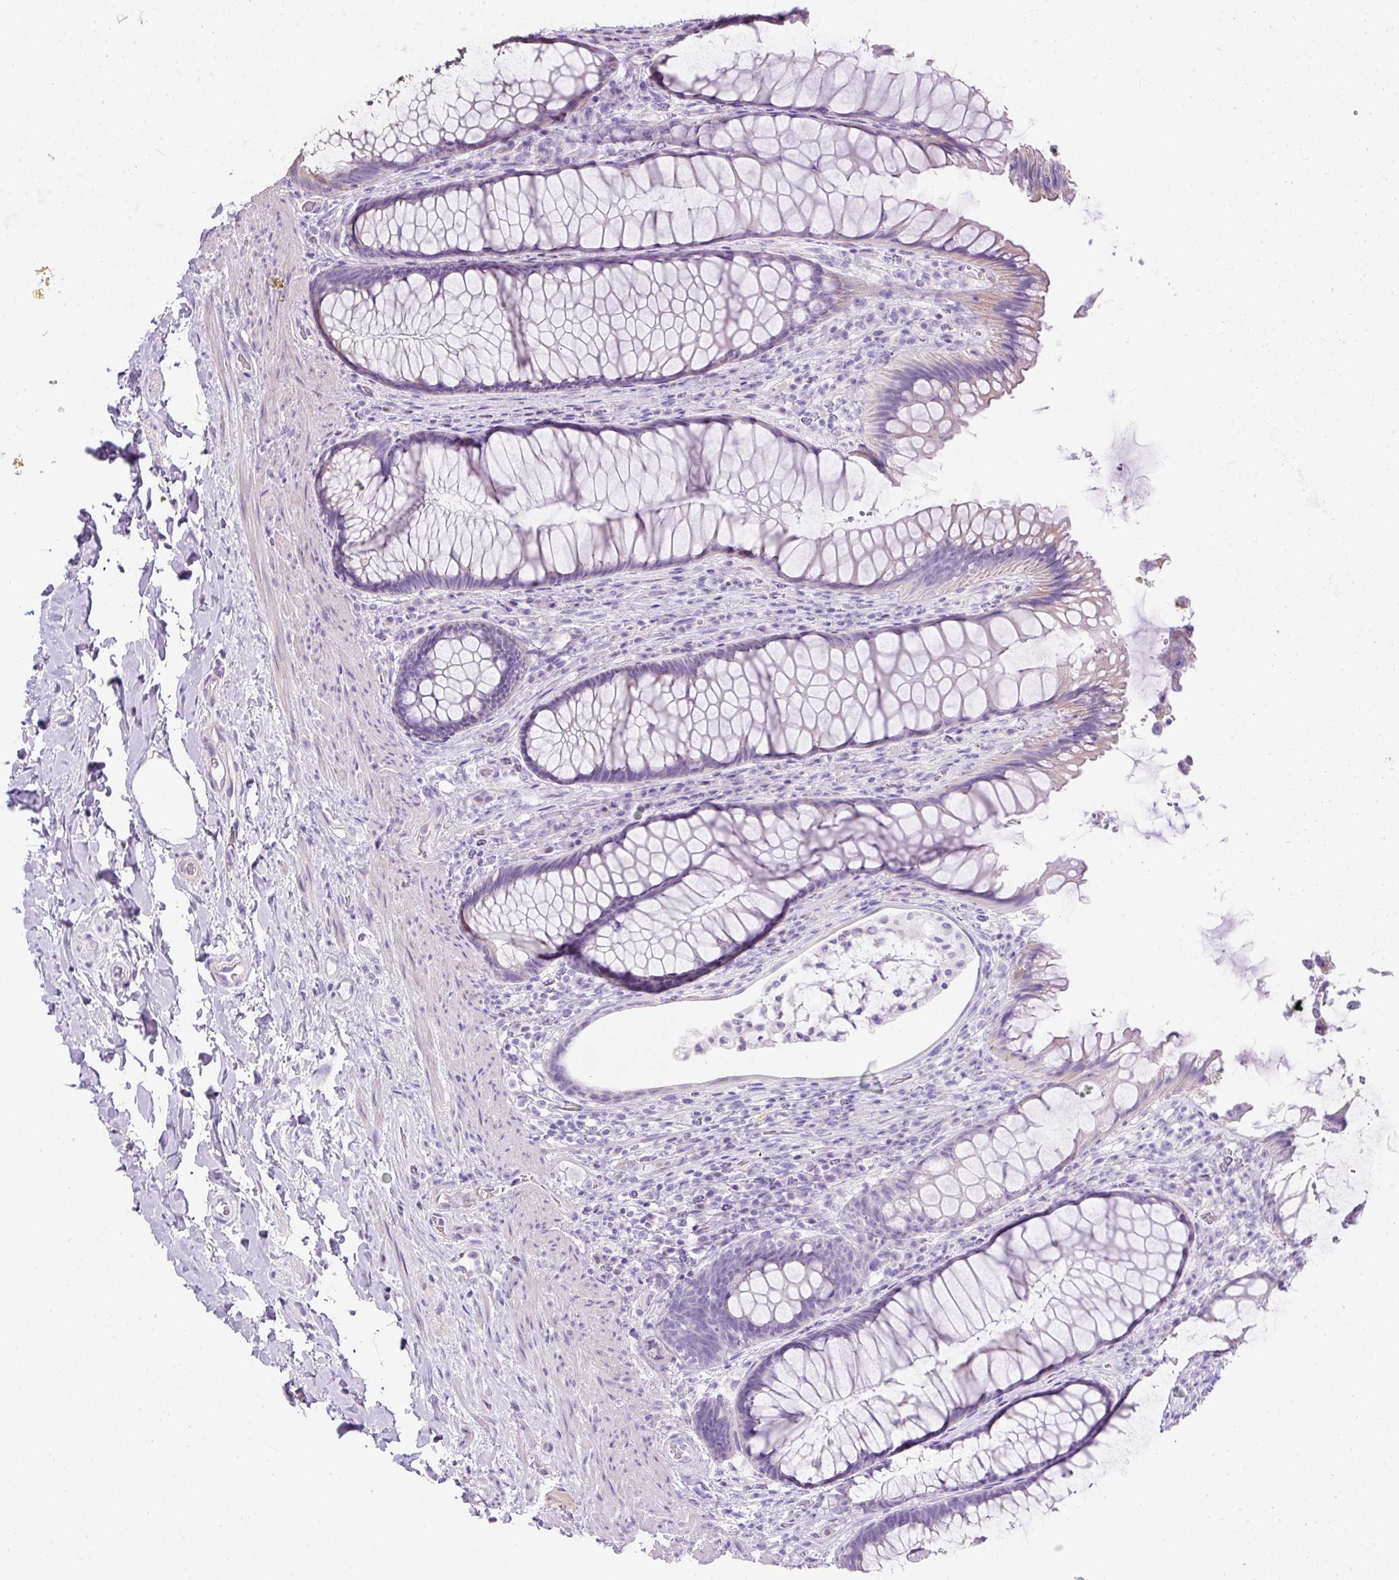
{"staining": {"intensity": "weak", "quantity": "<25%", "location": "cytoplasmic/membranous"}, "tissue": "rectum", "cell_type": "Glandular cells", "image_type": "normal", "snomed": [{"axis": "morphology", "description": "Normal tissue, NOS"}, {"axis": "topography", "description": "Rectum"}], "caption": "The immunohistochemistry (IHC) micrograph has no significant staining in glandular cells of rectum.", "gene": "C2CD4C", "patient": {"sex": "male", "age": 53}}